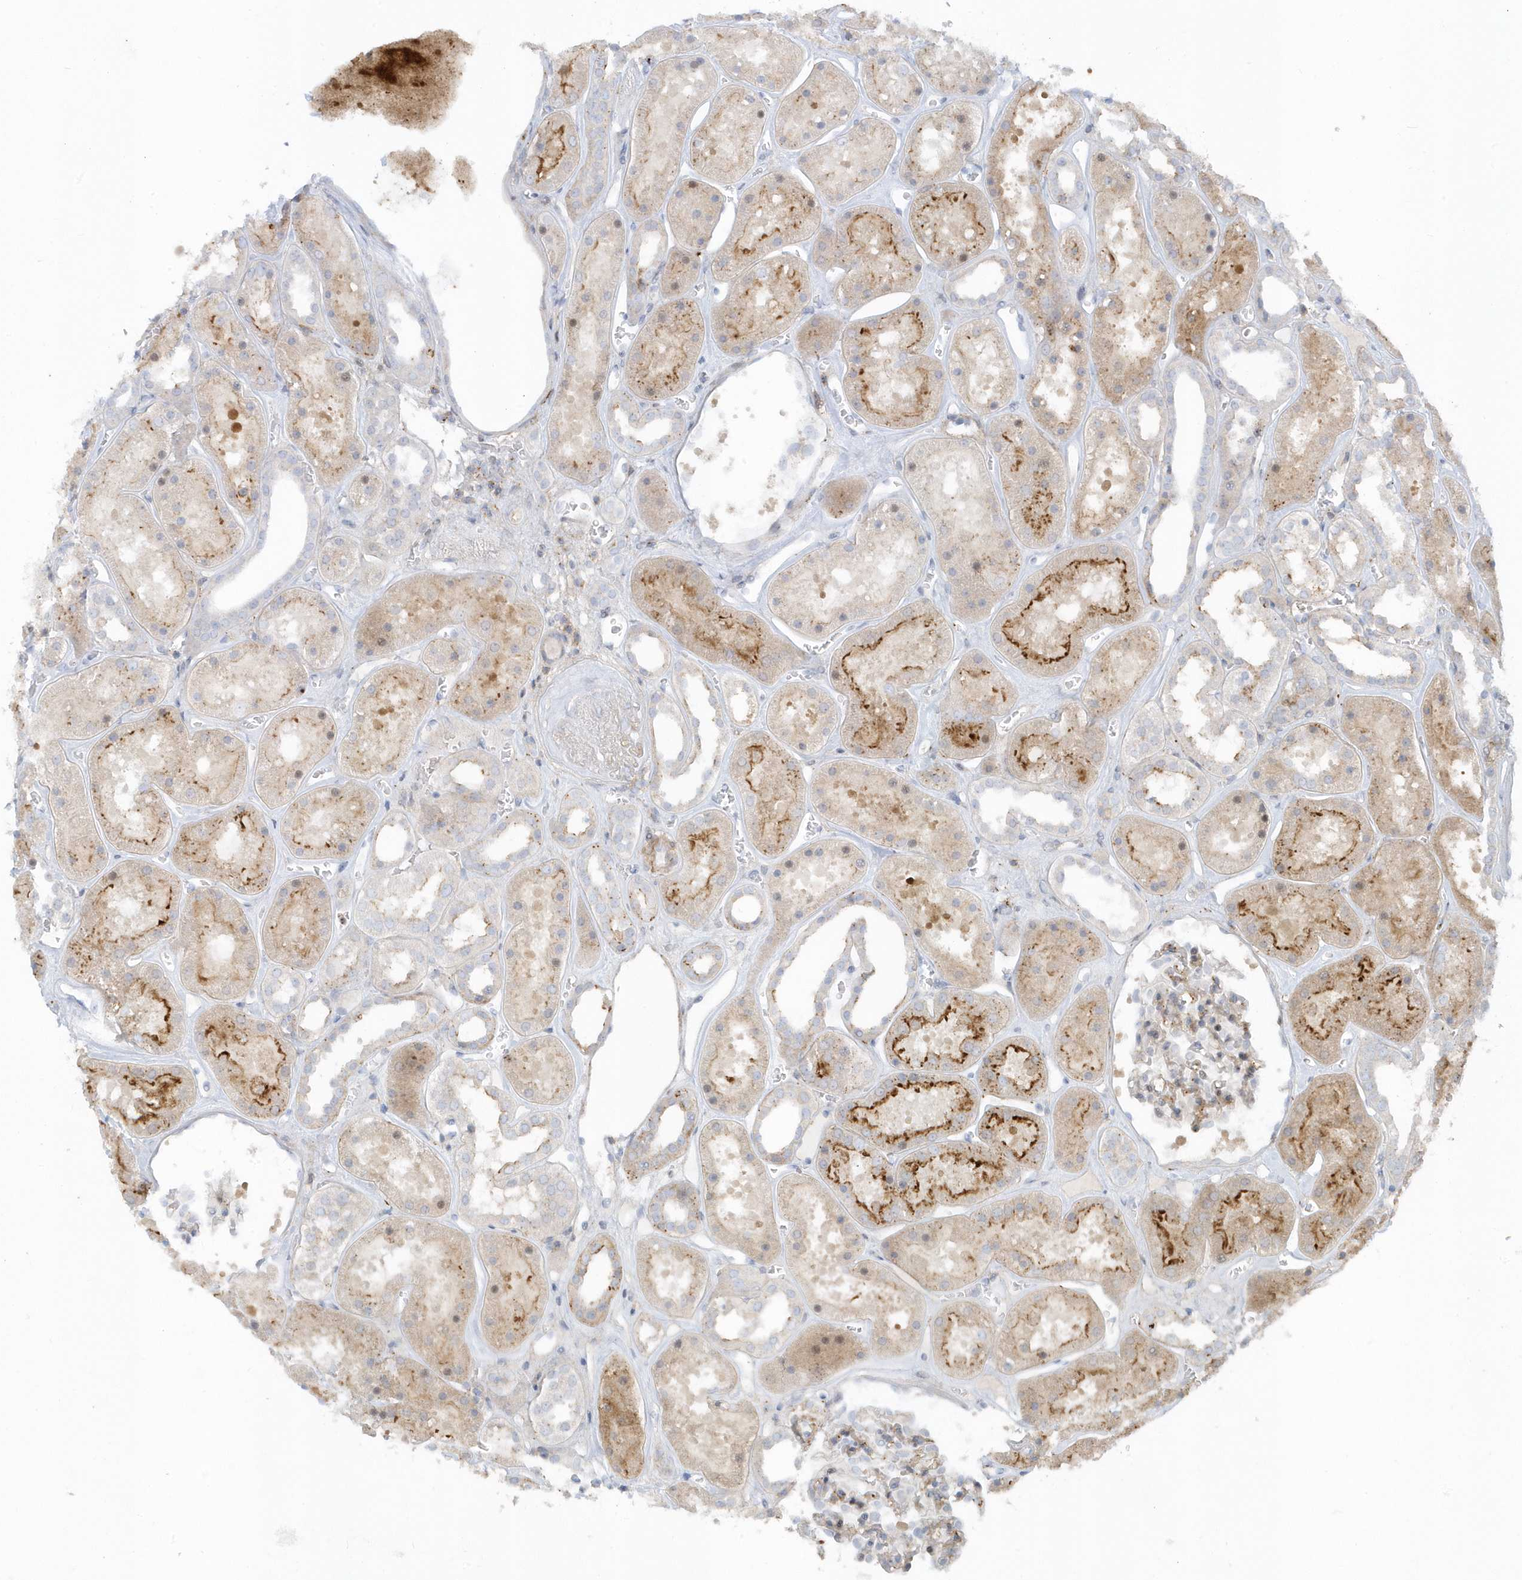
{"staining": {"intensity": "moderate", "quantity": "<25%", "location": "cytoplasmic/membranous,nuclear"}, "tissue": "kidney", "cell_type": "Cells in glomeruli", "image_type": "normal", "snomed": [{"axis": "morphology", "description": "Normal tissue, NOS"}, {"axis": "topography", "description": "Kidney"}], "caption": "High-power microscopy captured an immunohistochemistry (IHC) photomicrograph of unremarkable kidney, revealing moderate cytoplasmic/membranous,nuclear expression in approximately <25% of cells in glomeruli.", "gene": "CACNB2", "patient": {"sex": "female", "age": 41}}